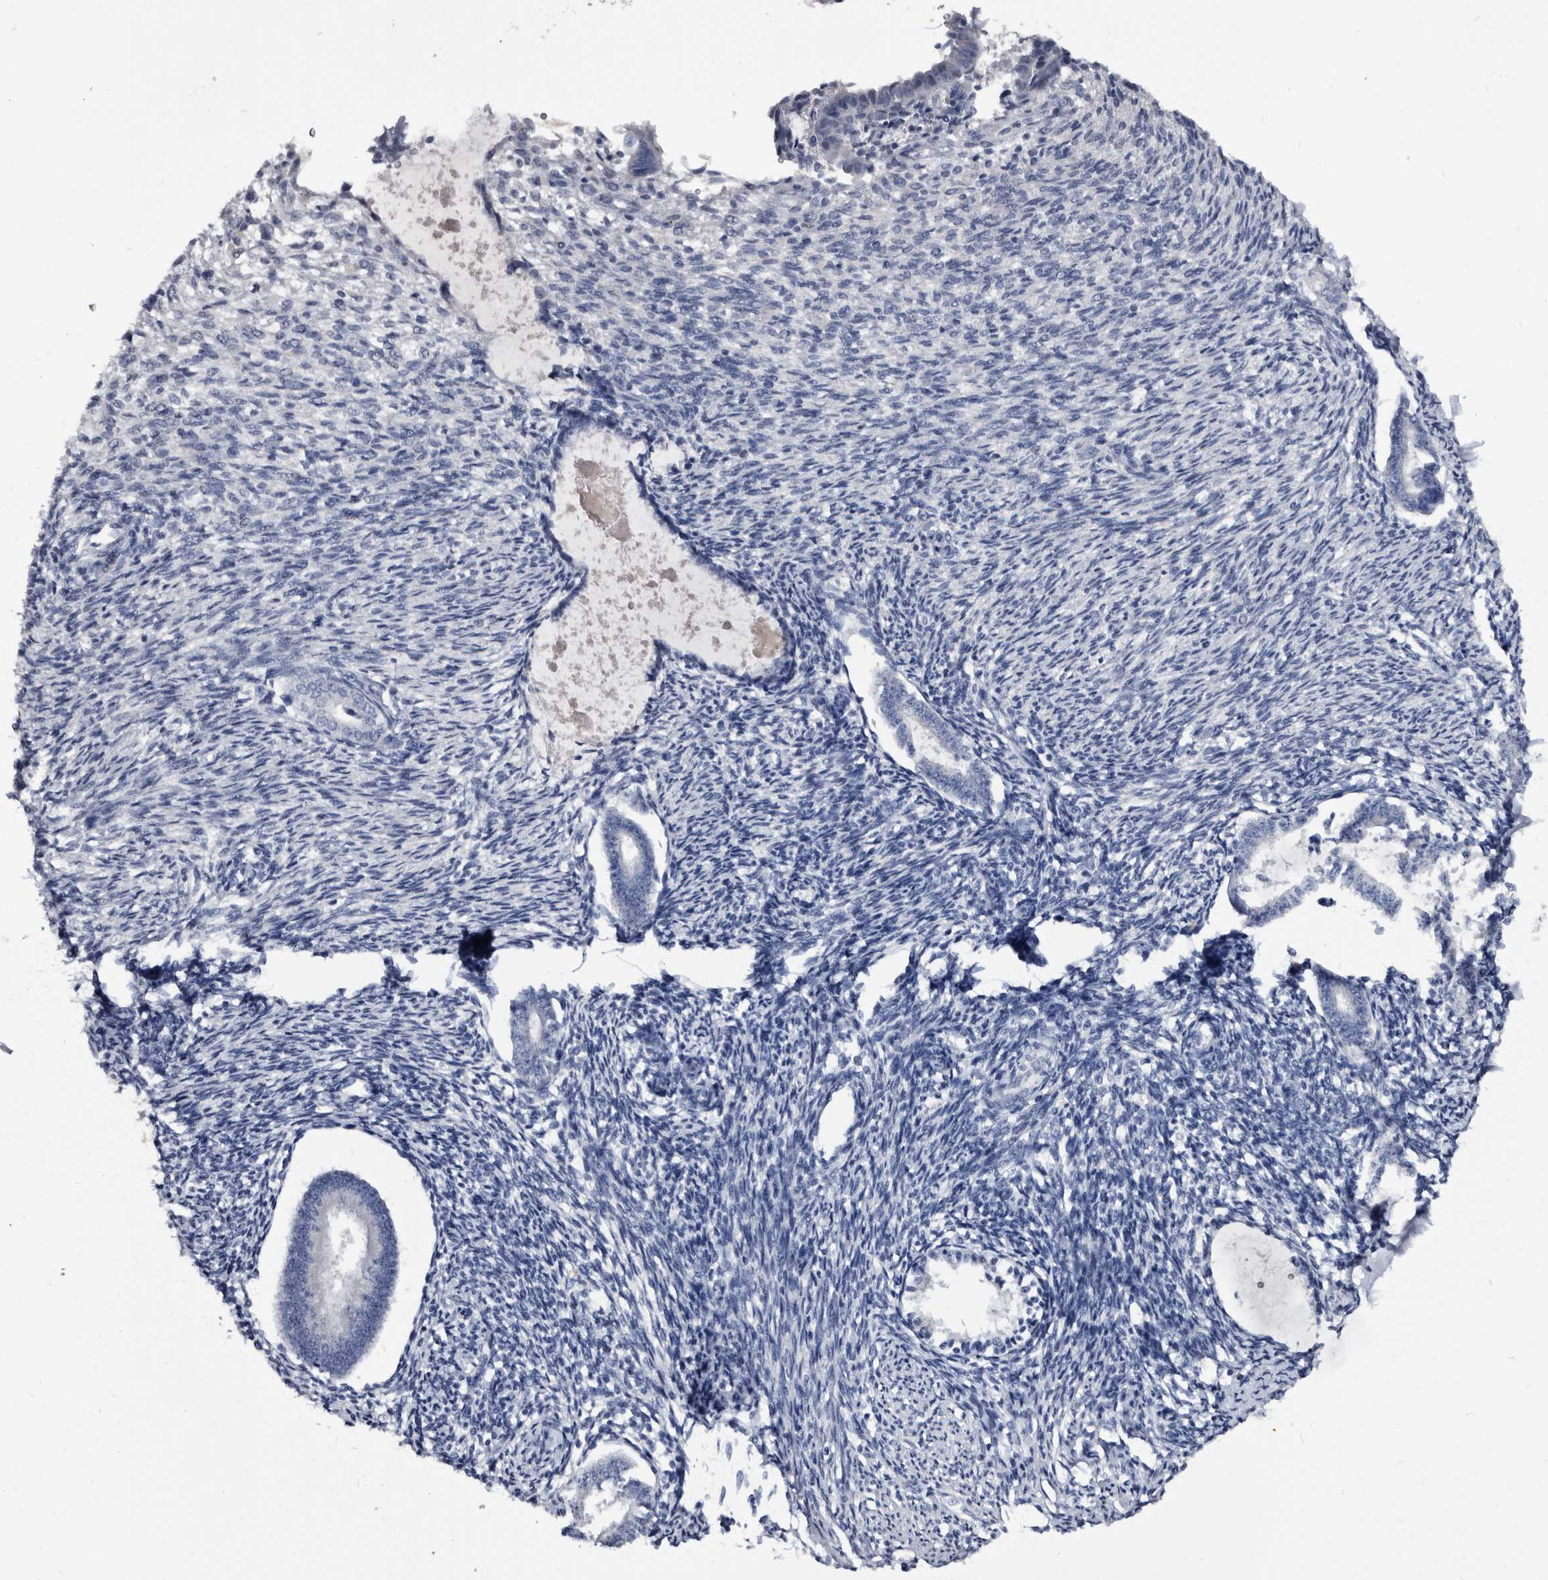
{"staining": {"intensity": "negative", "quantity": "none", "location": "none"}, "tissue": "endometrium", "cell_type": "Cells in endometrial stroma", "image_type": "normal", "snomed": [{"axis": "morphology", "description": "Normal tissue, NOS"}, {"axis": "topography", "description": "Endometrium"}], "caption": "The photomicrograph demonstrates no significant positivity in cells in endometrial stroma of endometrium.", "gene": "SERPINB8", "patient": {"sex": "female", "age": 56}}